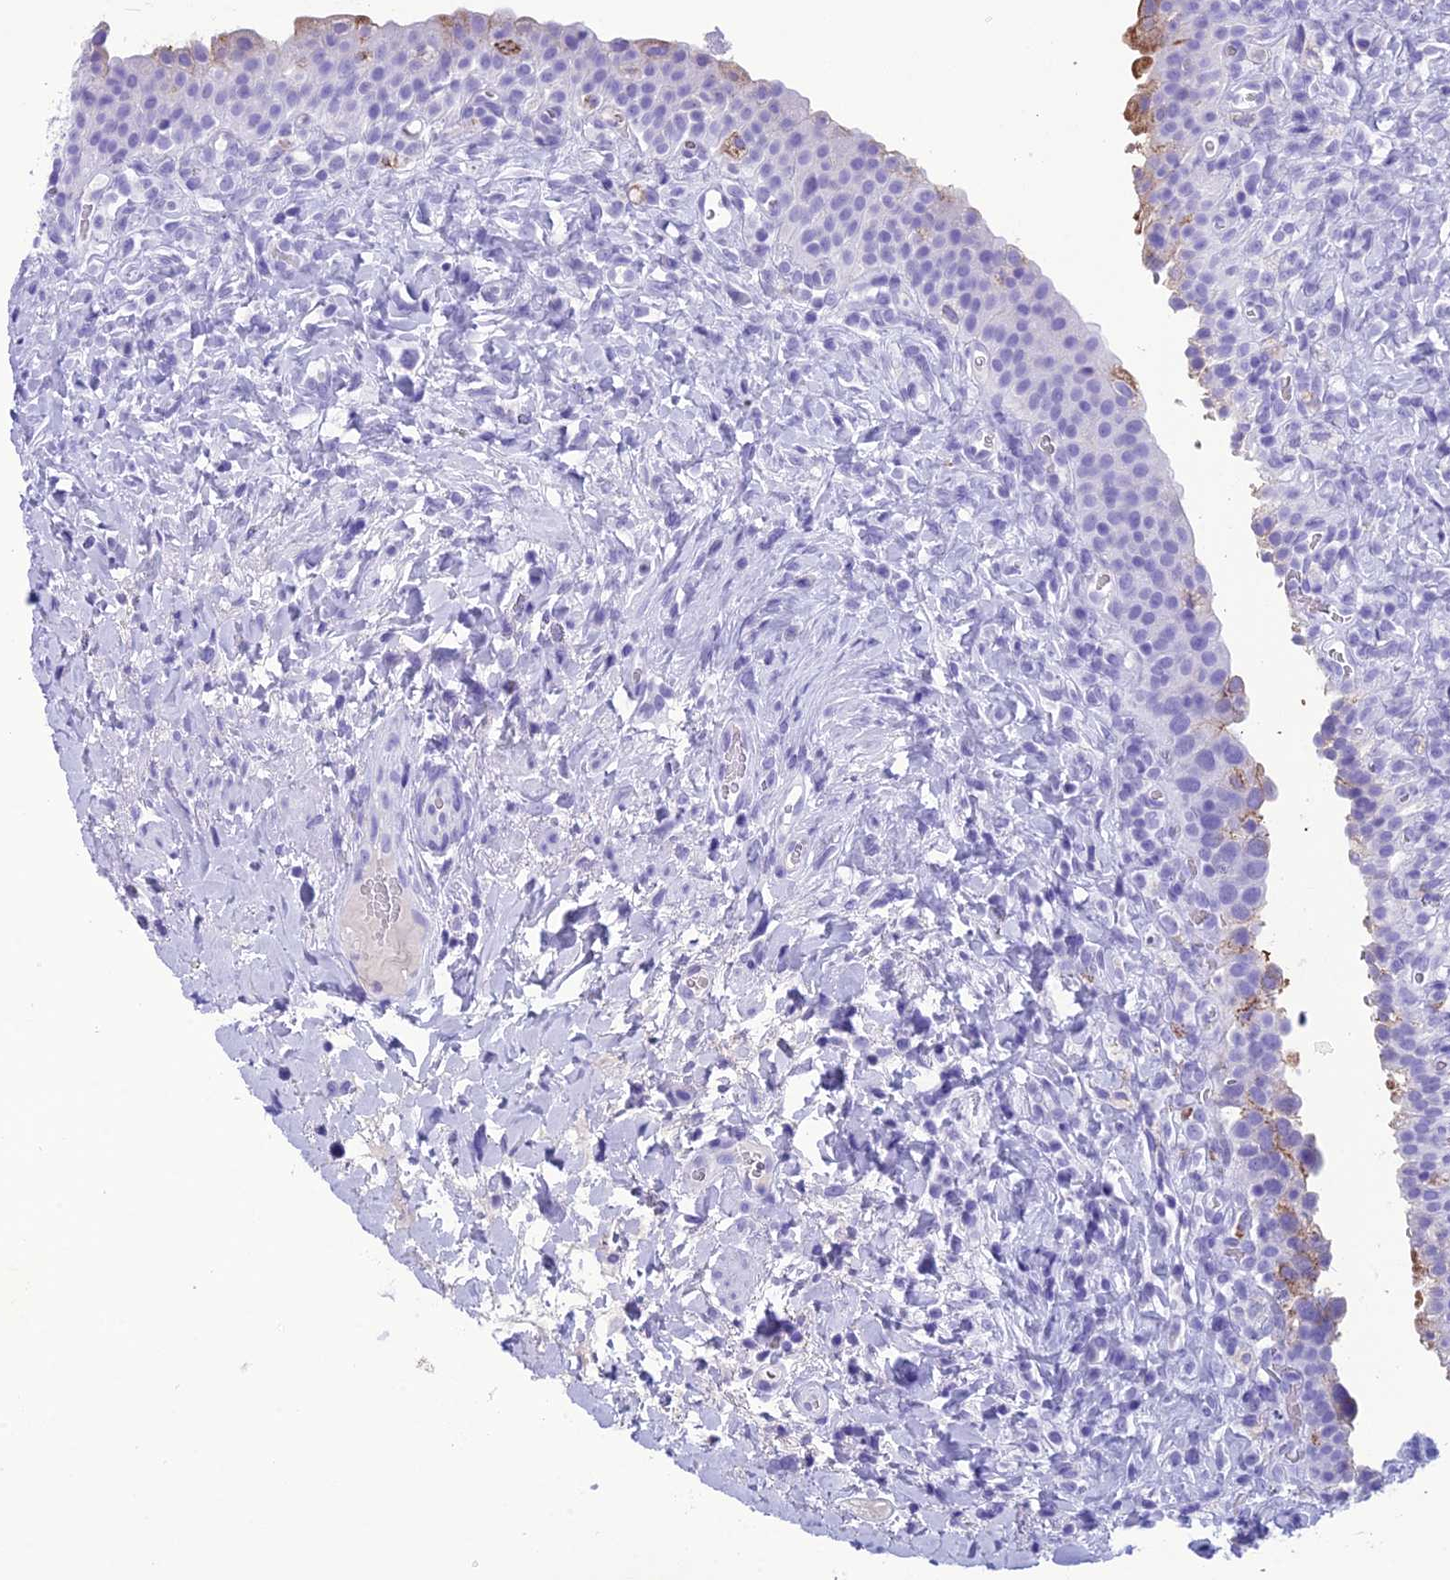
{"staining": {"intensity": "moderate", "quantity": "<25%", "location": "cytoplasmic/membranous"}, "tissue": "urinary bladder", "cell_type": "Urothelial cells", "image_type": "normal", "snomed": [{"axis": "morphology", "description": "Normal tissue, NOS"}, {"axis": "morphology", "description": "Inflammation, NOS"}, {"axis": "topography", "description": "Urinary bladder"}], "caption": "Urinary bladder stained with a brown dye displays moderate cytoplasmic/membranous positive expression in approximately <25% of urothelial cells.", "gene": "TRAM1L1", "patient": {"sex": "male", "age": 64}}